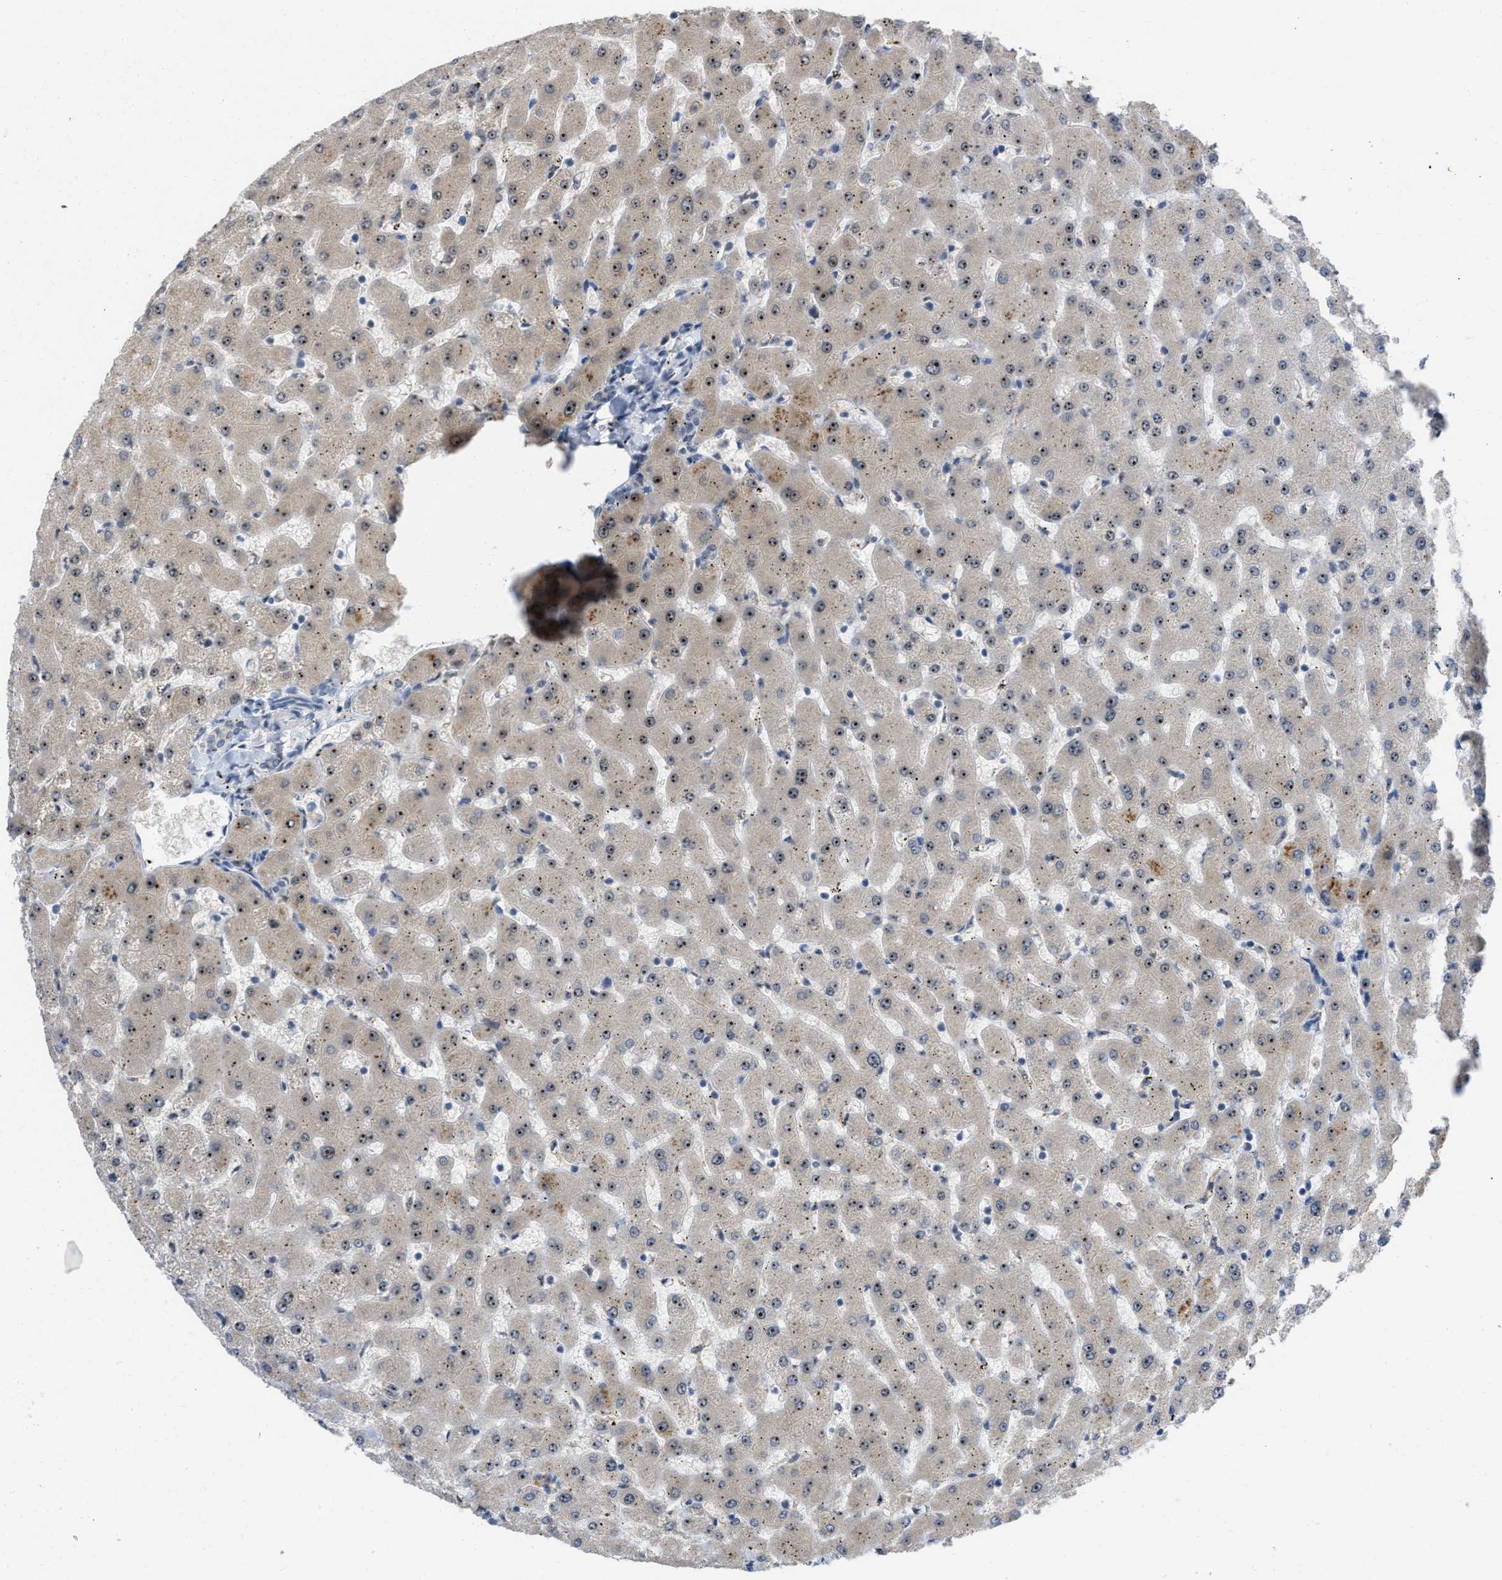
{"staining": {"intensity": "negative", "quantity": "none", "location": "none"}, "tissue": "liver", "cell_type": "Cholangiocytes", "image_type": "normal", "snomed": [{"axis": "morphology", "description": "Normal tissue, NOS"}, {"axis": "topography", "description": "Liver"}], "caption": "This is an IHC photomicrograph of normal human liver. There is no positivity in cholangiocytes.", "gene": "ELAC2", "patient": {"sex": "female", "age": 63}}